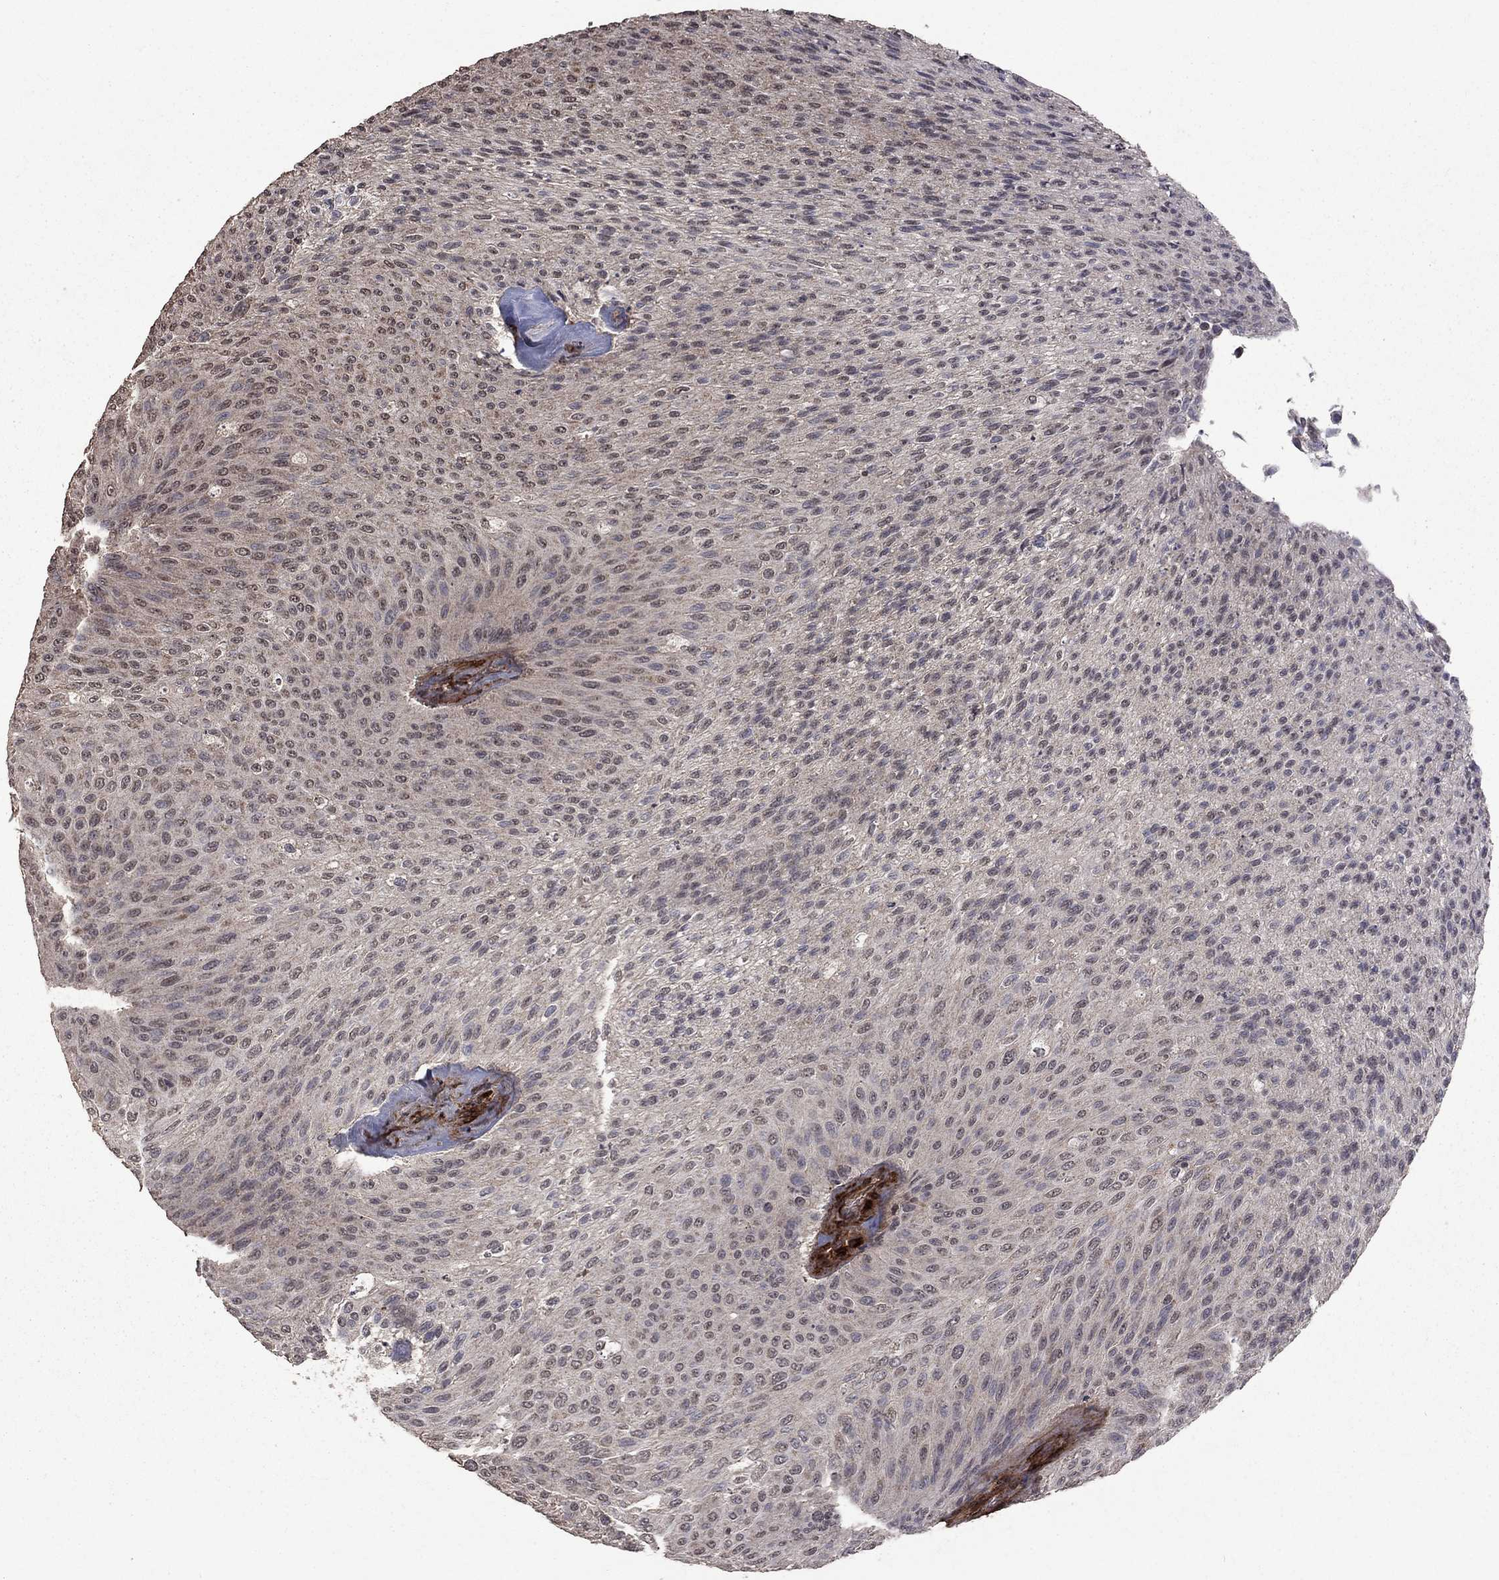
{"staining": {"intensity": "negative", "quantity": "none", "location": "none"}, "tissue": "urothelial cancer", "cell_type": "Tumor cells", "image_type": "cancer", "snomed": [{"axis": "morphology", "description": "Urothelial carcinoma, Low grade"}, {"axis": "topography", "description": "Ureter, NOS"}, {"axis": "topography", "description": "Urinary bladder"}], "caption": "DAB immunohistochemical staining of human urothelial carcinoma (low-grade) demonstrates no significant positivity in tumor cells.", "gene": "COL18A1", "patient": {"sex": "male", "age": 78}}